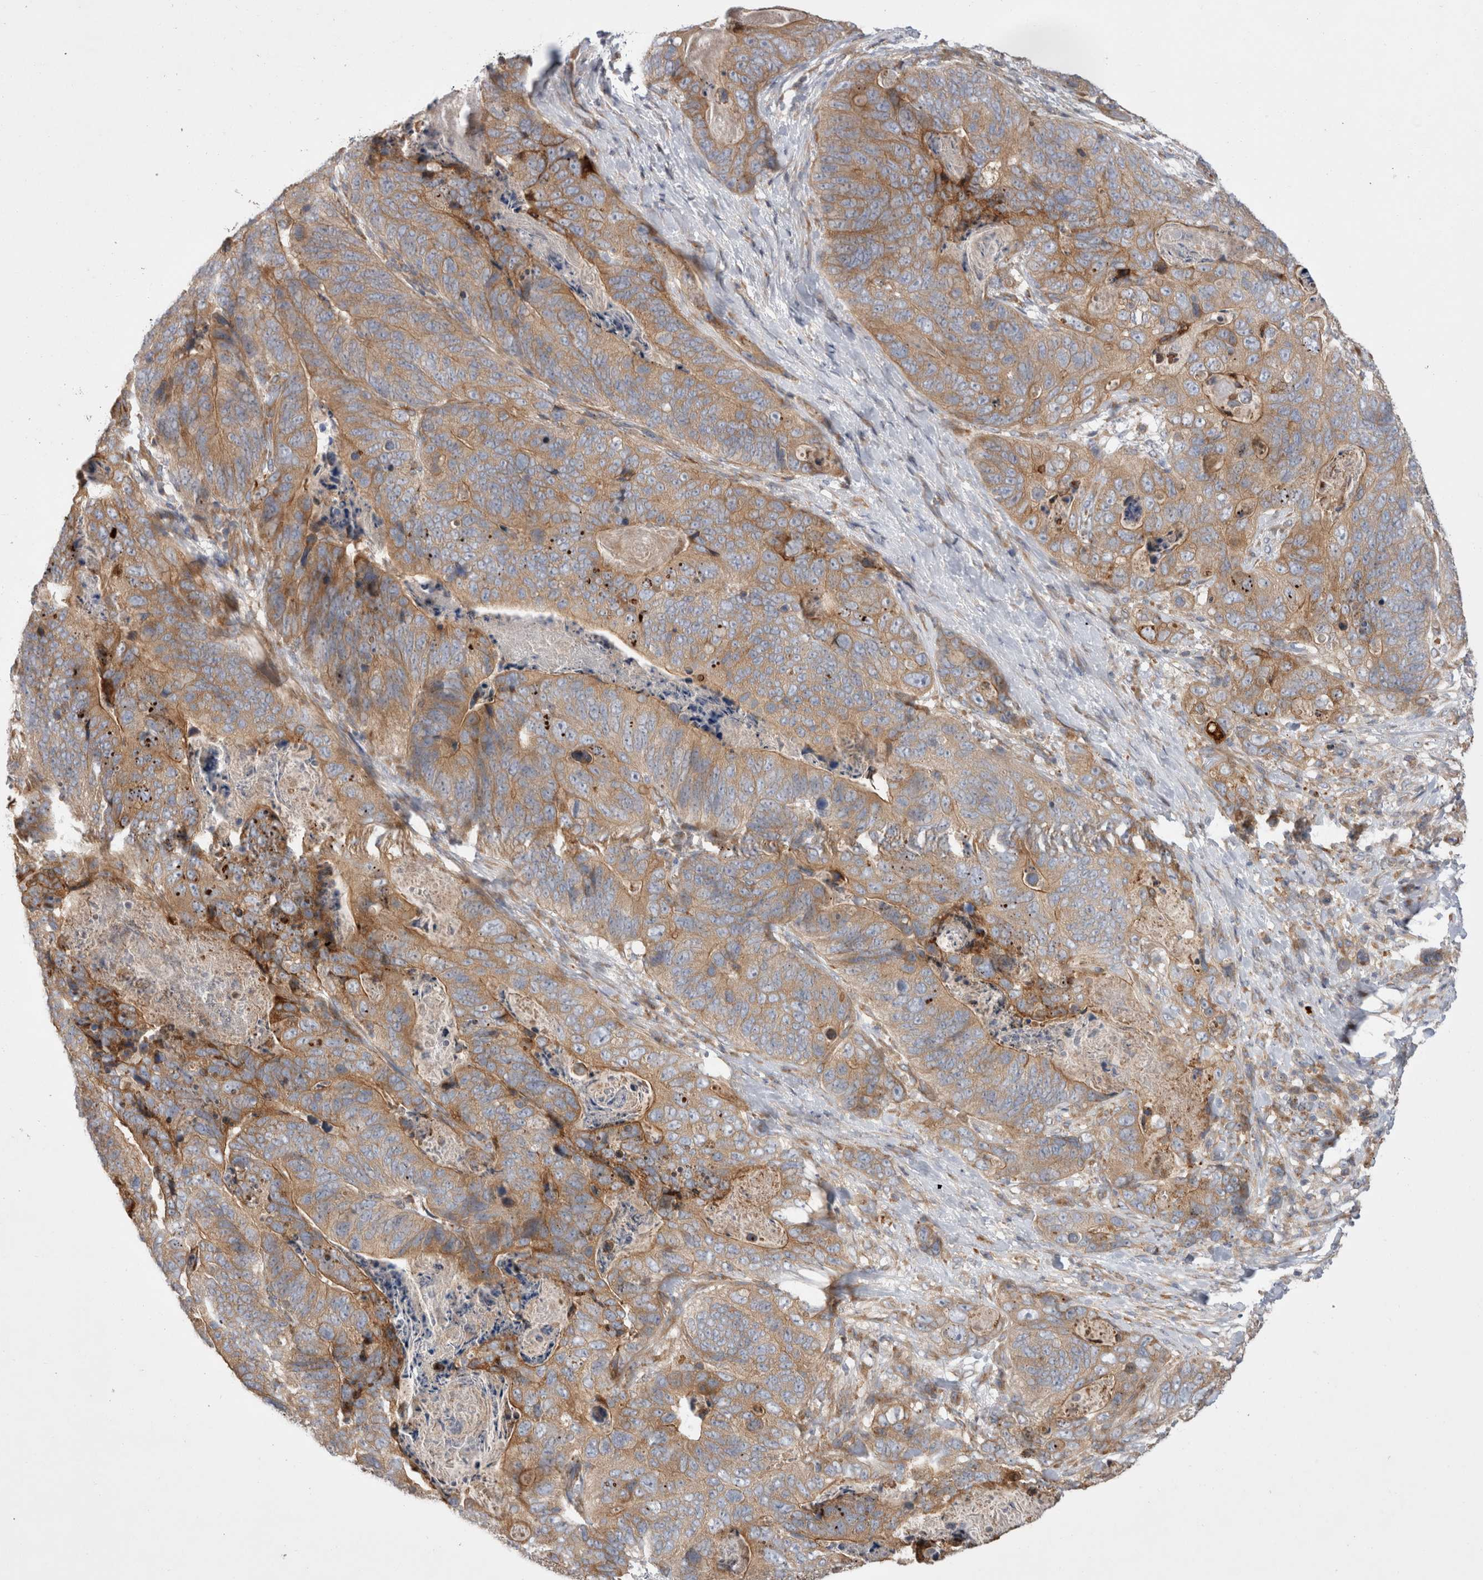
{"staining": {"intensity": "moderate", "quantity": ">75%", "location": "cytoplasmic/membranous"}, "tissue": "stomach cancer", "cell_type": "Tumor cells", "image_type": "cancer", "snomed": [{"axis": "morphology", "description": "Normal tissue, NOS"}, {"axis": "morphology", "description": "Adenocarcinoma, NOS"}, {"axis": "topography", "description": "Stomach"}], "caption": "This photomicrograph shows immunohistochemistry (IHC) staining of human stomach cancer (adenocarcinoma), with medium moderate cytoplasmic/membranous expression in approximately >75% of tumor cells.", "gene": "PDCD10", "patient": {"sex": "female", "age": 89}}